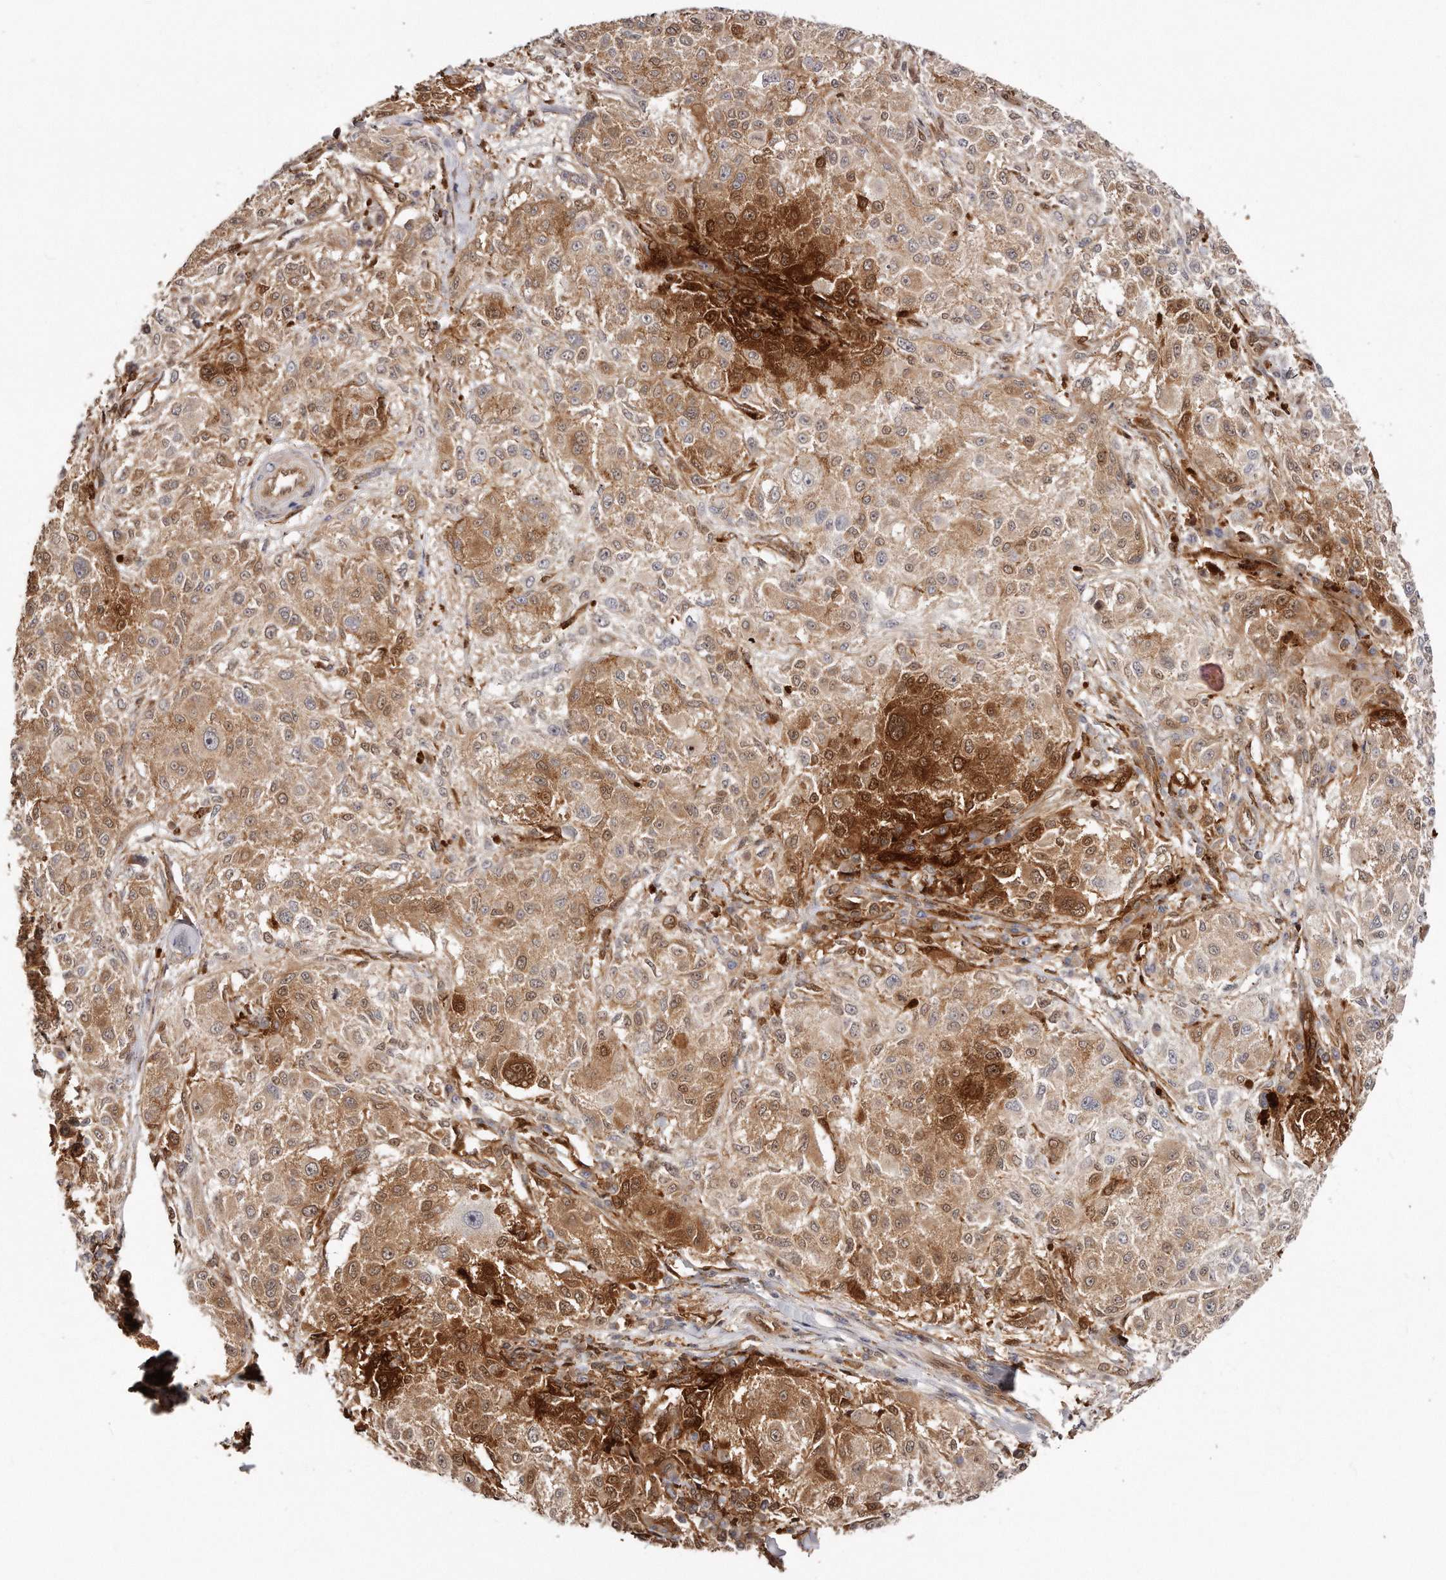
{"staining": {"intensity": "moderate", "quantity": ">75%", "location": "cytoplasmic/membranous"}, "tissue": "melanoma", "cell_type": "Tumor cells", "image_type": "cancer", "snomed": [{"axis": "morphology", "description": "Necrosis, NOS"}, {"axis": "morphology", "description": "Malignant melanoma, NOS"}, {"axis": "topography", "description": "Skin"}], "caption": "Immunohistochemical staining of malignant melanoma exhibits medium levels of moderate cytoplasmic/membranous protein positivity in approximately >75% of tumor cells.", "gene": "GBP4", "patient": {"sex": "female", "age": 87}}